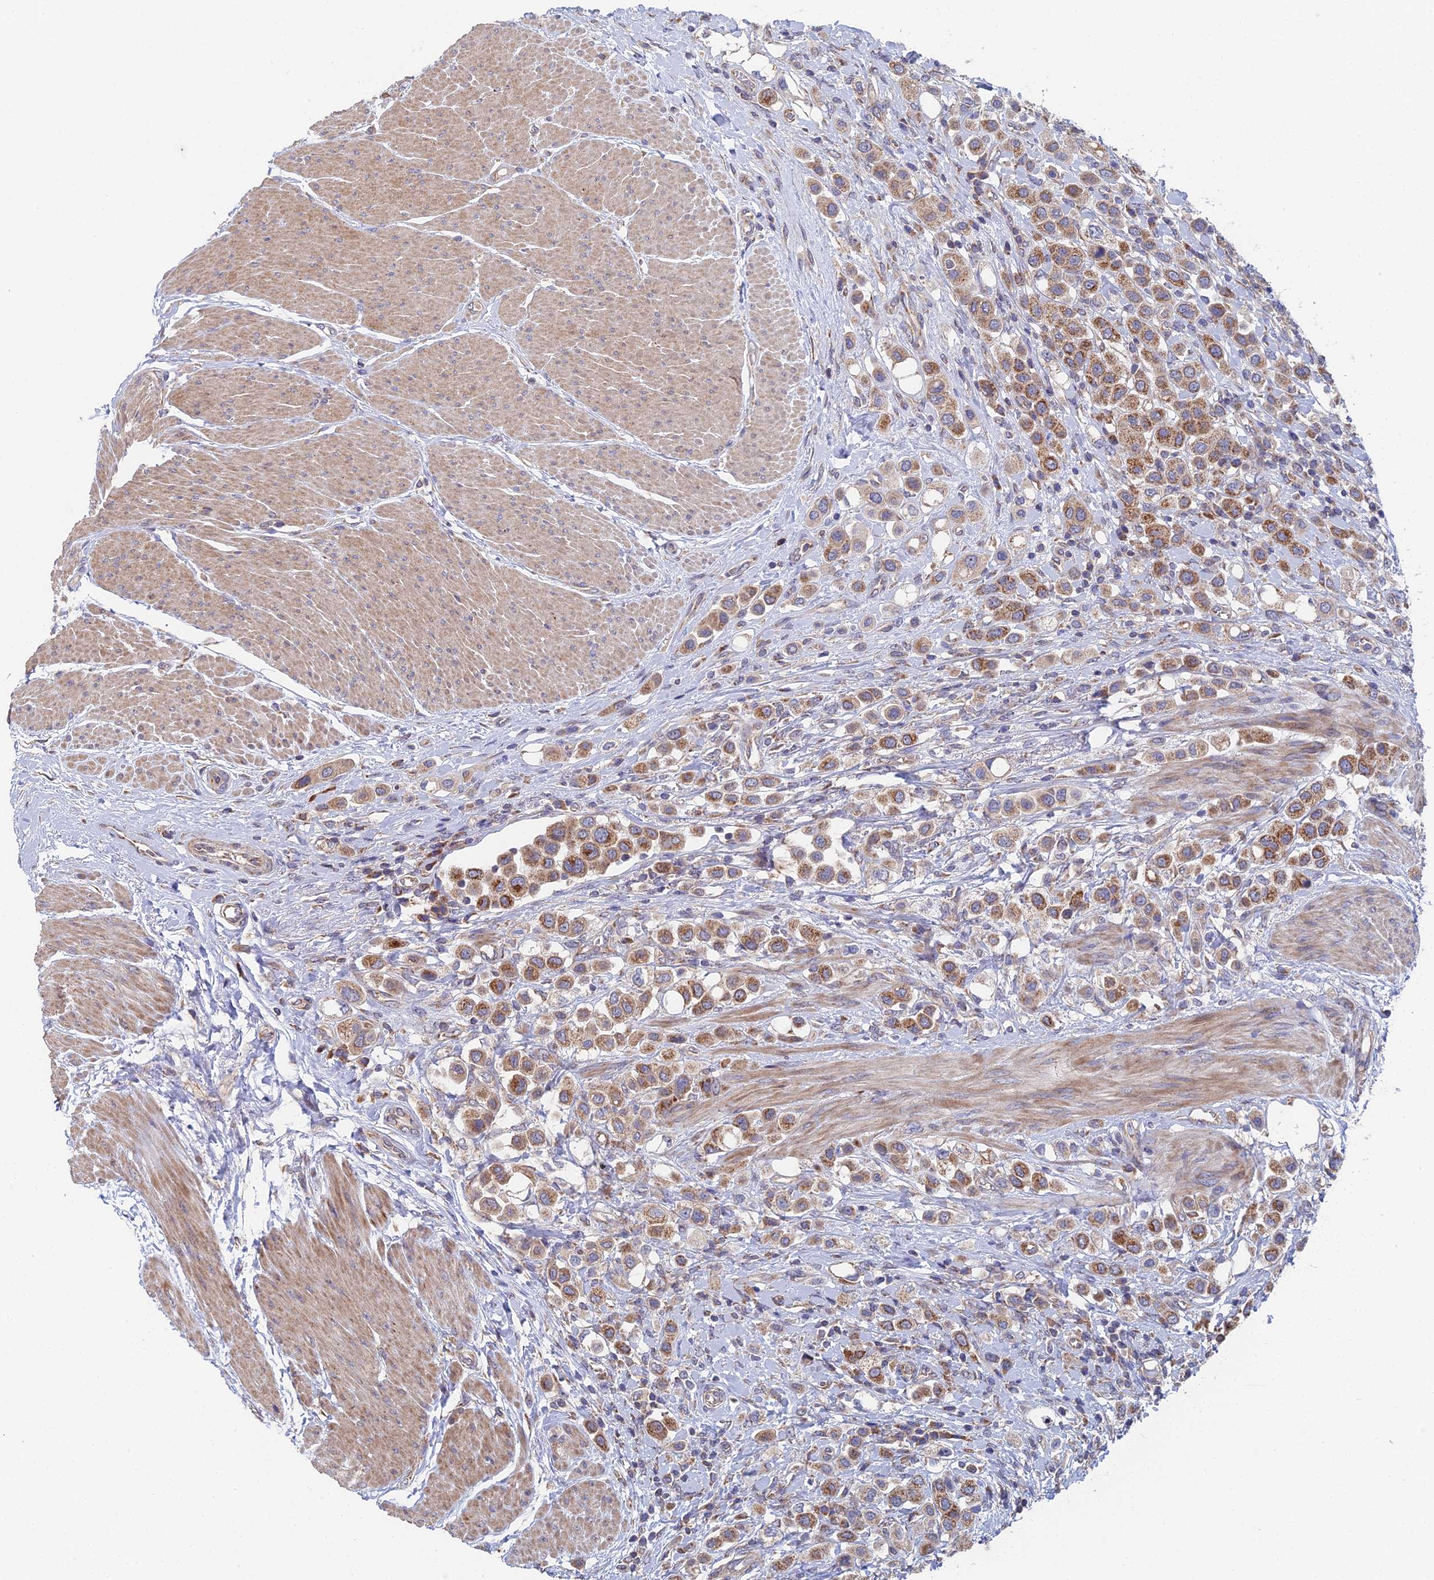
{"staining": {"intensity": "moderate", "quantity": ">75%", "location": "cytoplasmic/membranous"}, "tissue": "urothelial cancer", "cell_type": "Tumor cells", "image_type": "cancer", "snomed": [{"axis": "morphology", "description": "Urothelial carcinoma, High grade"}, {"axis": "topography", "description": "Urinary bladder"}], "caption": "The histopathology image shows staining of urothelial carcinoma (high-grade), revealing moderate cytoplasmic/membranous protein staining (brown color) within tumor cells. (Stains: DAB (3,3'-diaminobenzidine) in brown, nuclei in blue, Microscopy: brightfield microscopy at high magnification).", "gene": "ECSIT", "patient": {"sex": "male", "age": 50}}